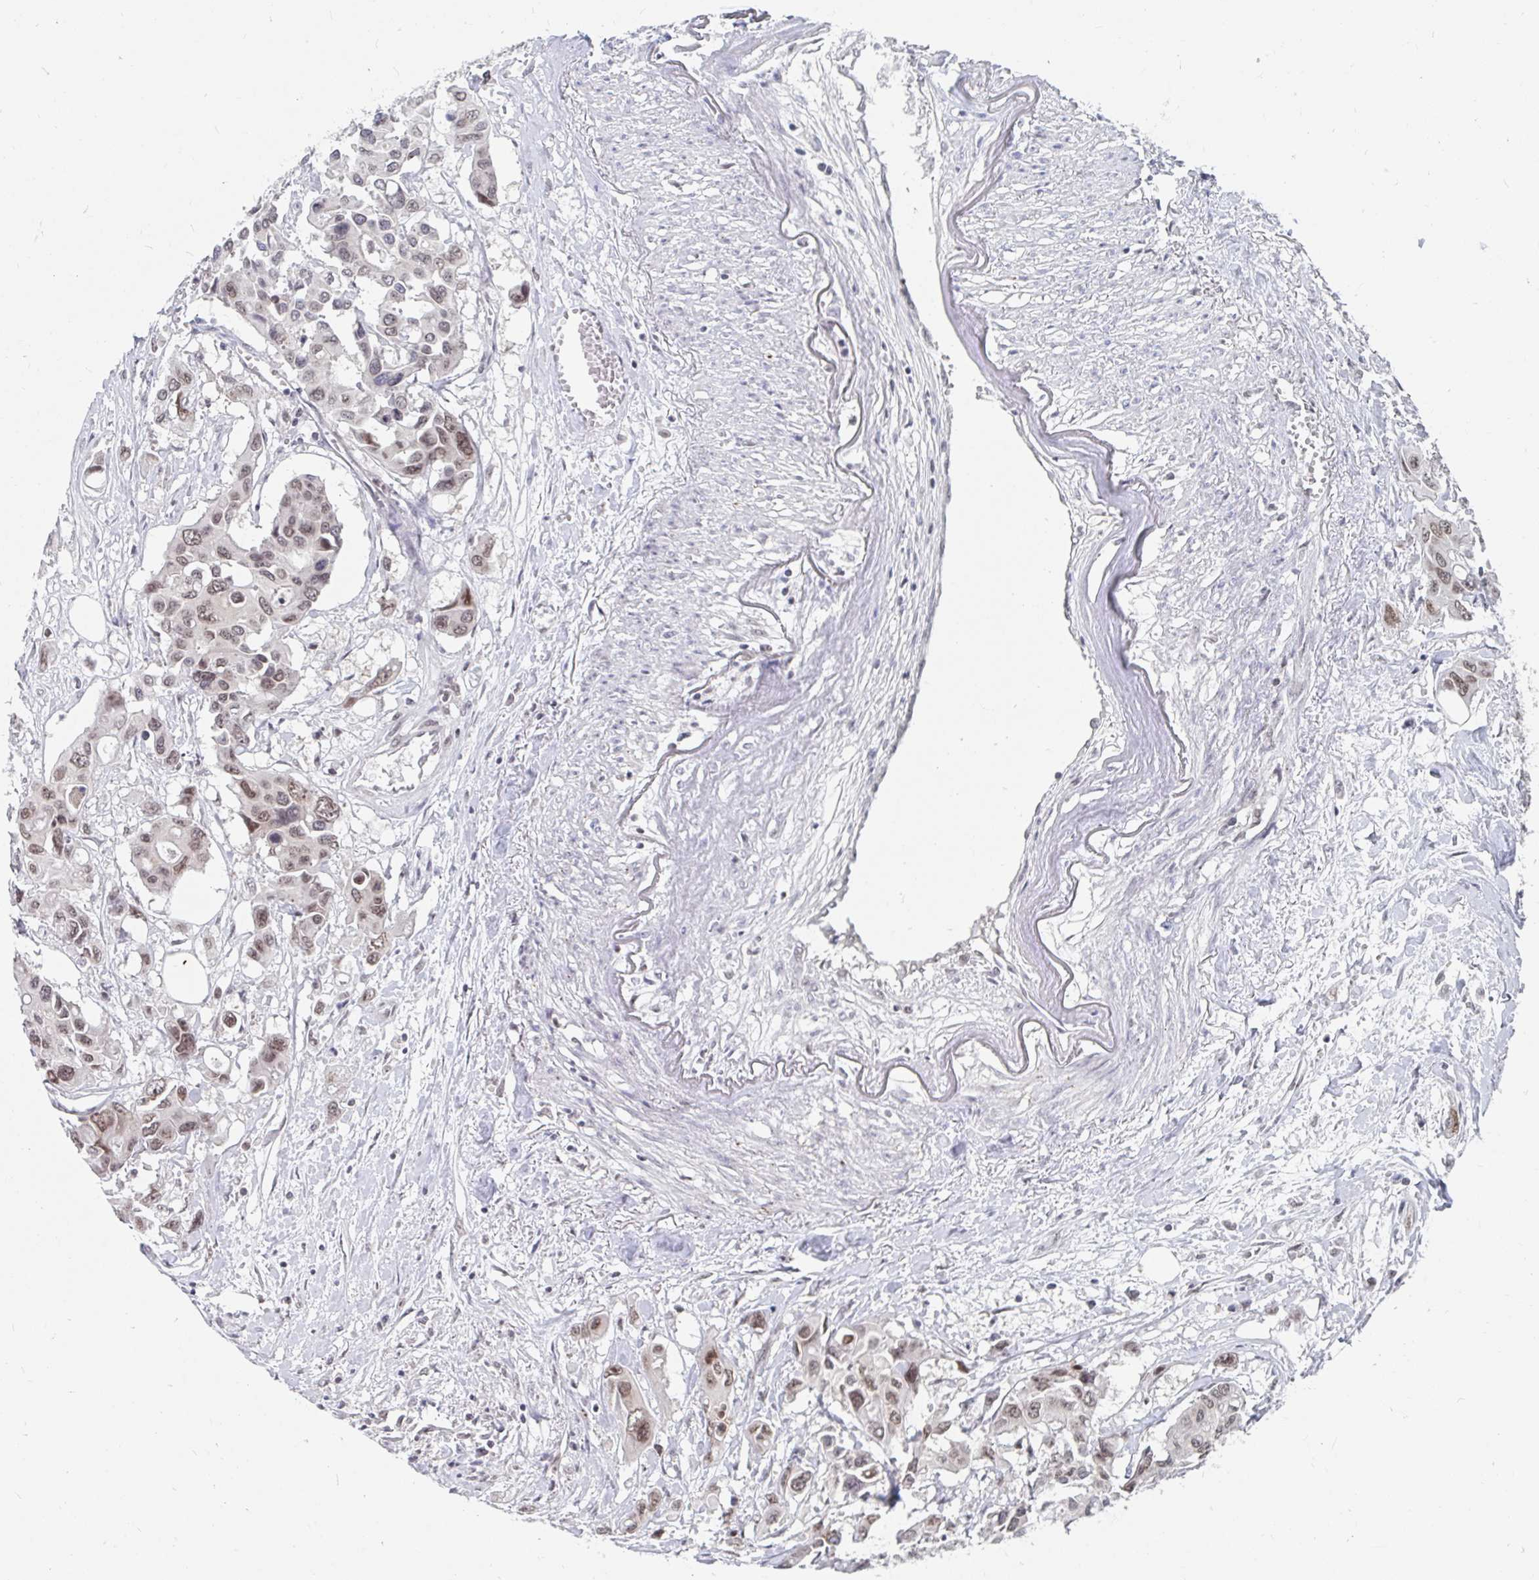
{"staining": {"intensity": "weak", "quantity": "25%-75%", "location": "nuclear"}, "tissue": "colorectal cancer", "cell_type": "Tumor cells", "image_type": "cancer", "snomed": [{"axis": "morphology", "description": "Adenocarcinoma, NOS"}, {"axis": "topography", "description": "Colon"}], "caption": "IHC (DAB) staining of colorectal cancer (adenocarcinoma) demonstrates weak nuclear protein expression in approximately 25%-75% of tumor cells.", "gene": "TRIP12", "patient": {"sex": "male", "age": 77}}